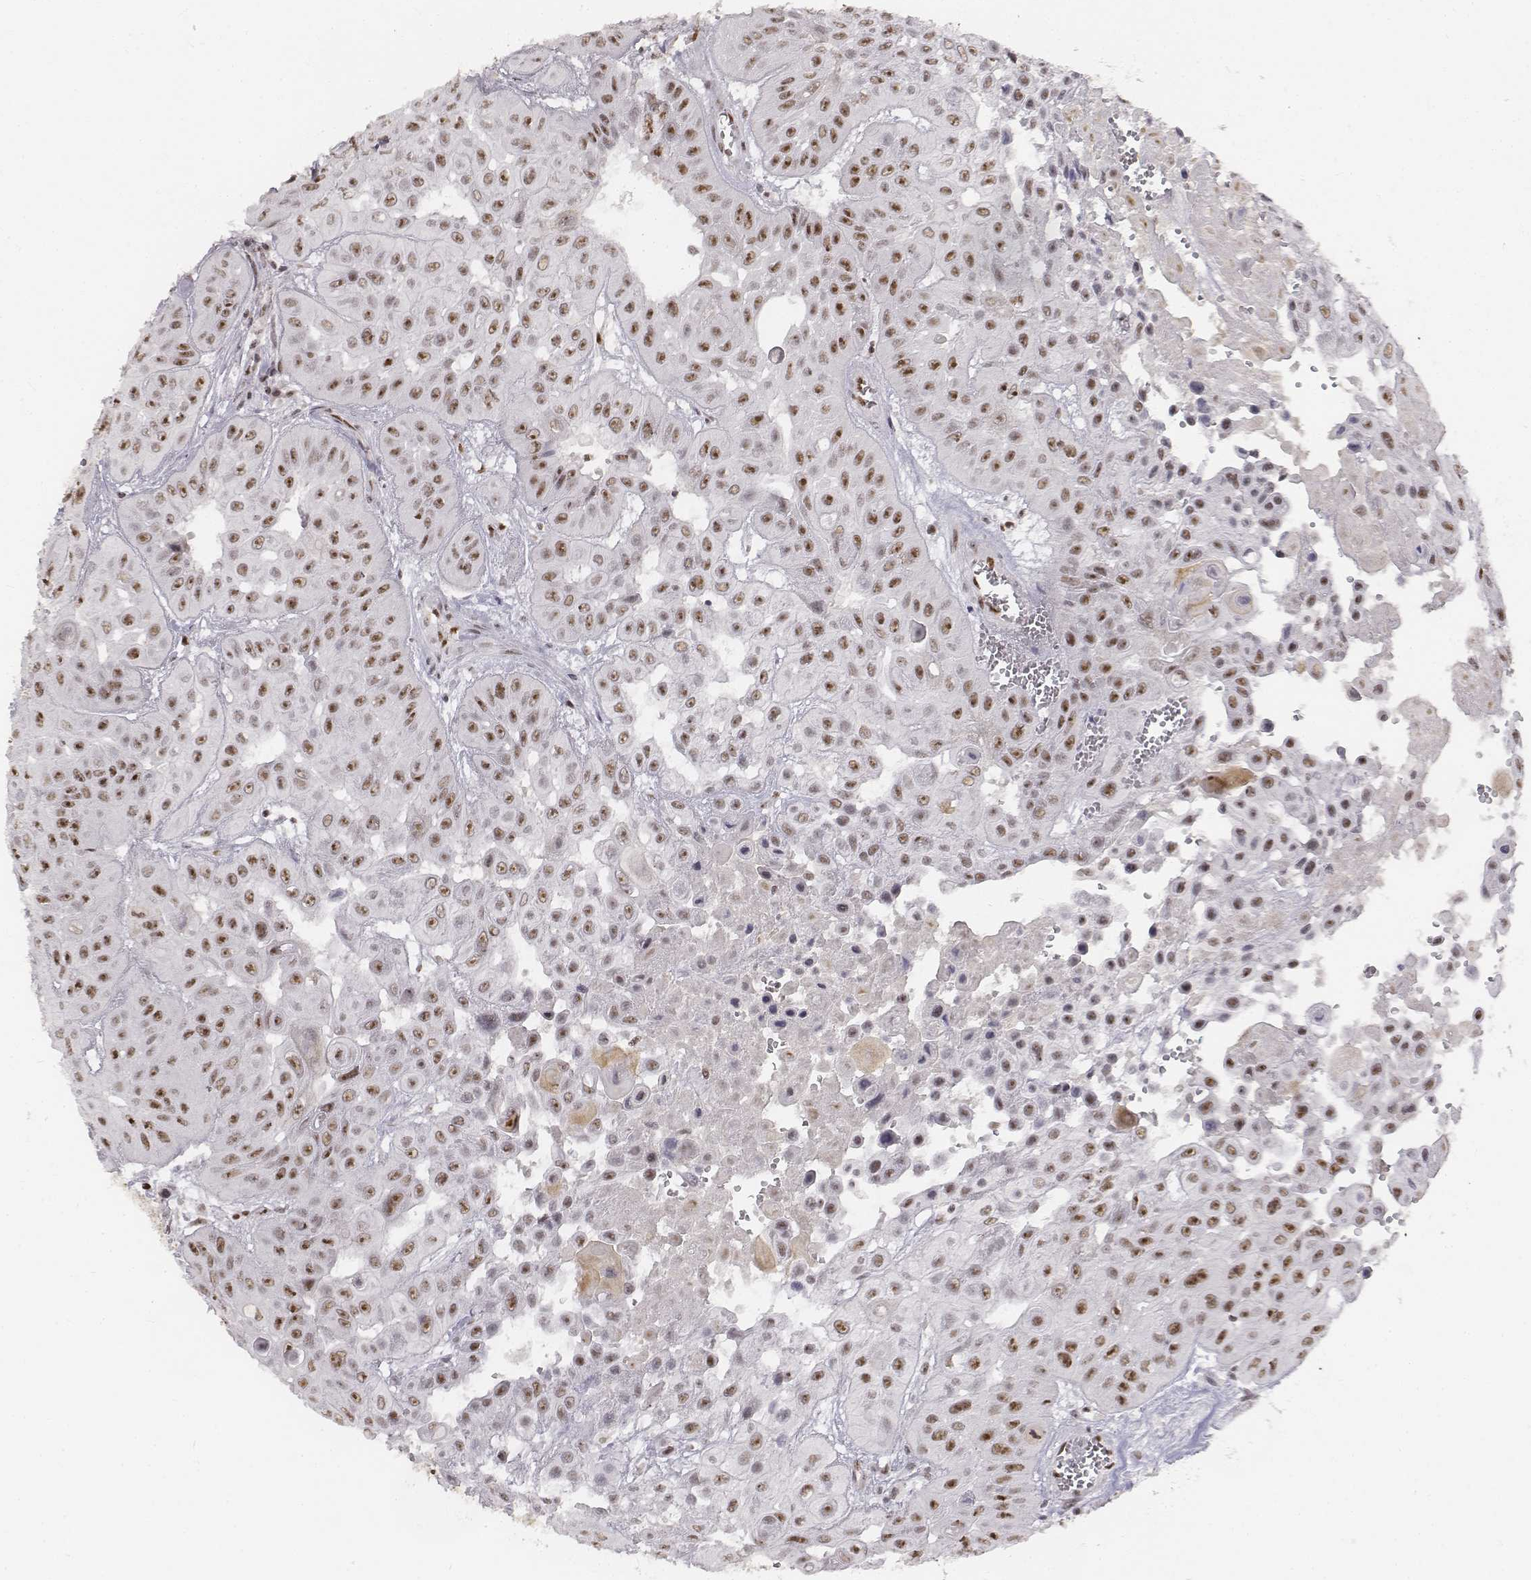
{"staining": {"intensity": "moderate", "quantity": ">75%", "location": "nuclear"}, "tissue": "head and neck cancer", "cell_type": "Tumor cells", "image_type": "cancer", "snomed": [{"axis": "morphology", "description": "Adenocarcinoma, NOS"}, {"axis": "topography", "description": "Head-Neck"}], "caption": "IHC photomicrograph of neoplastic tissue: human head and neck cancer (adenocarcinoma) stained using IHC reveals medium levels of moderate protein expression localized specifically in the nuclear of tumor cells, appearing as a nuclear brown color.", "gene": "PHF6", "patient": {"sex": "male", "age": 73}}